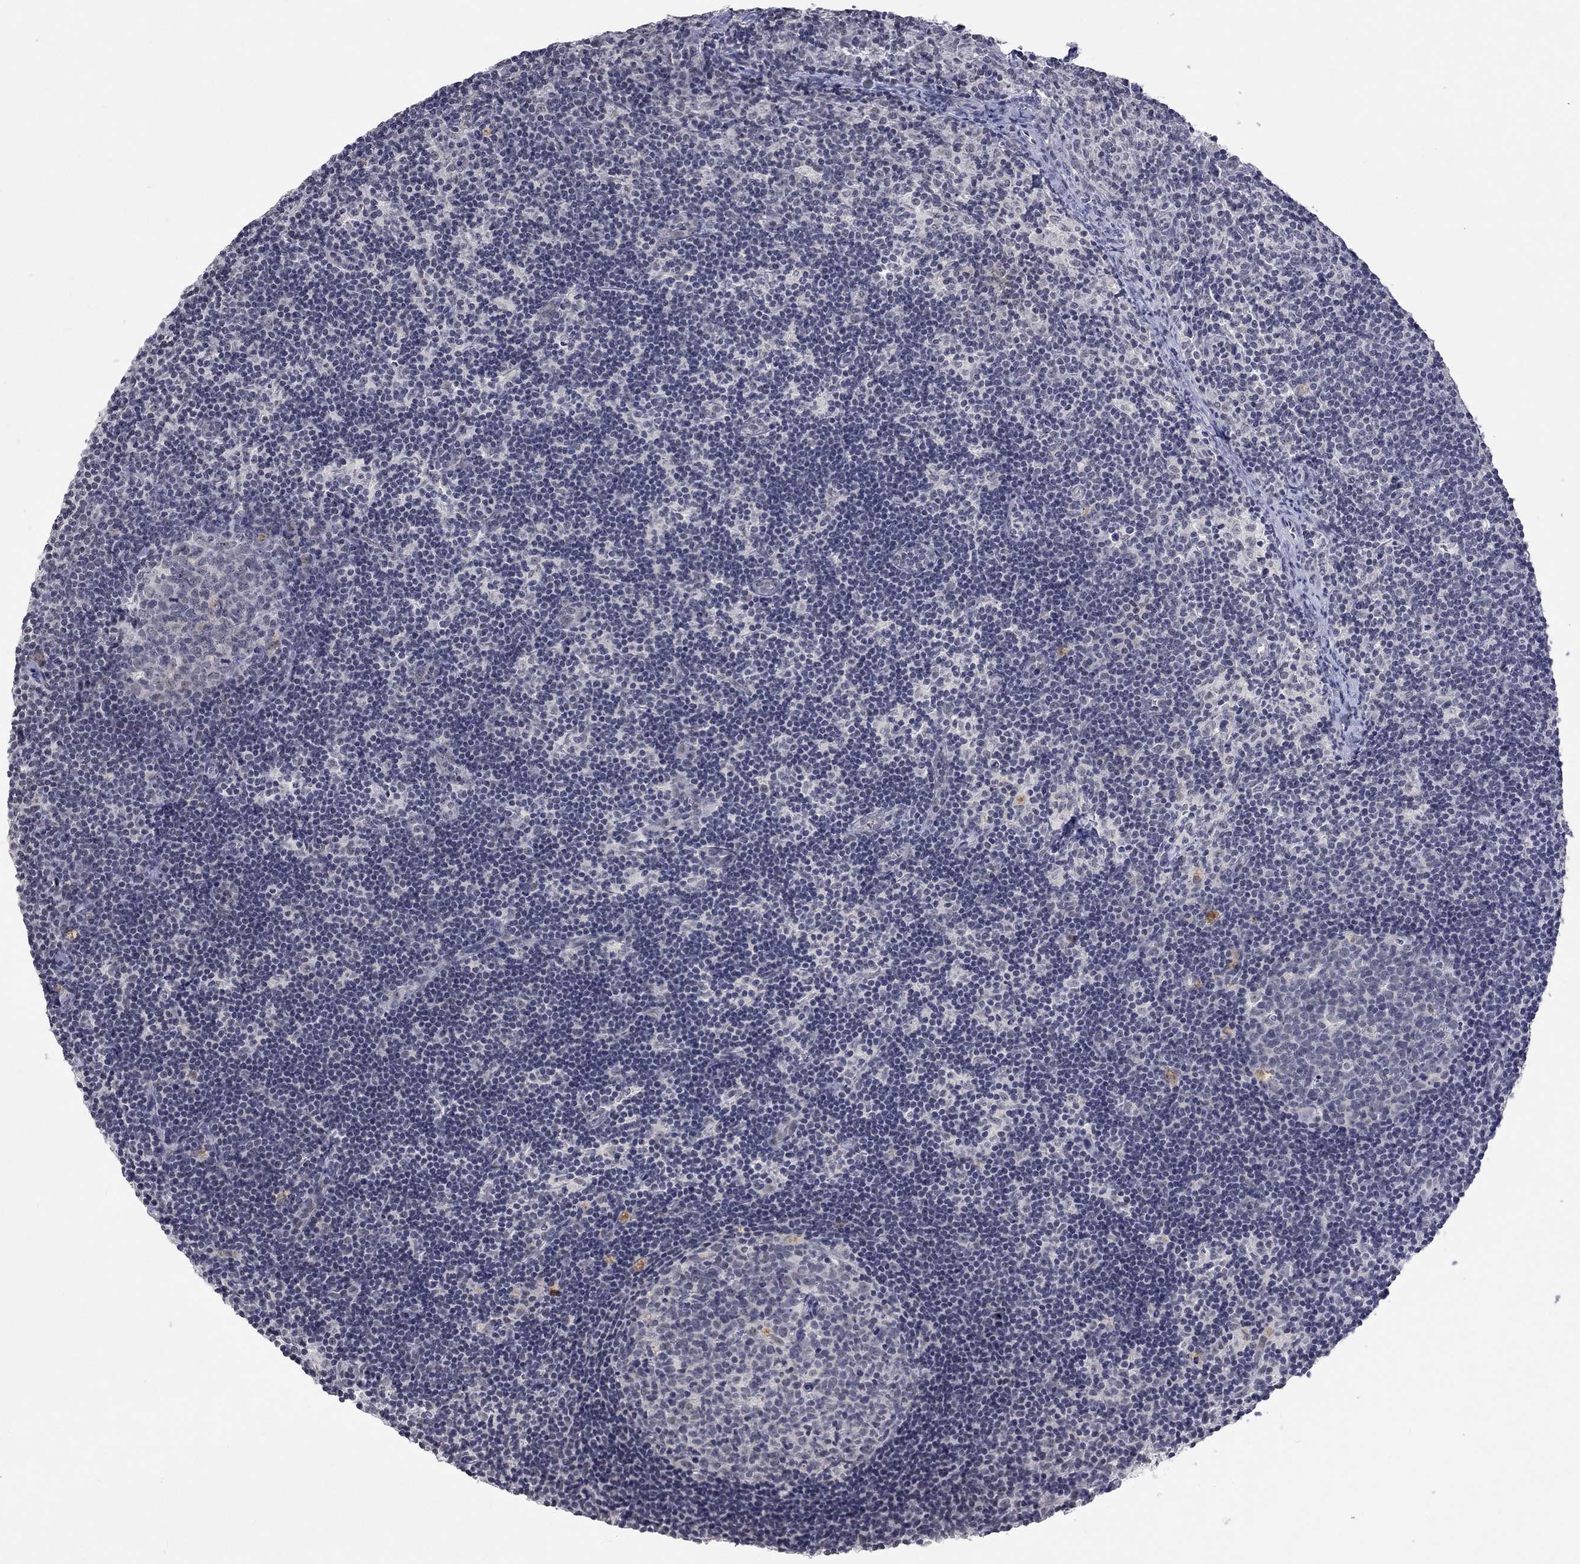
{"staining": {"intensity": "negative", "quantity": "none", "location": "none"}, "tissue": "lymph node", "cell_type": "Germinal center cells", "image_type": "normal", "snomed": [{"axis": "morphology", "description": "Normal tissue, NOS"}, {"axis": "topography", "description": "Lymph node"}], "caption": "Immunohistochemistry (IHC) of normal human lymph node displays no positivity in germinal center cells. The staining is performed using DAB (3,3'-diaminobenzidine) brown chromogen with nuclei counter-stained in using hematoxylin.", "gene": "TMEM143", "patient": {"sex": "female", "age": 34}}